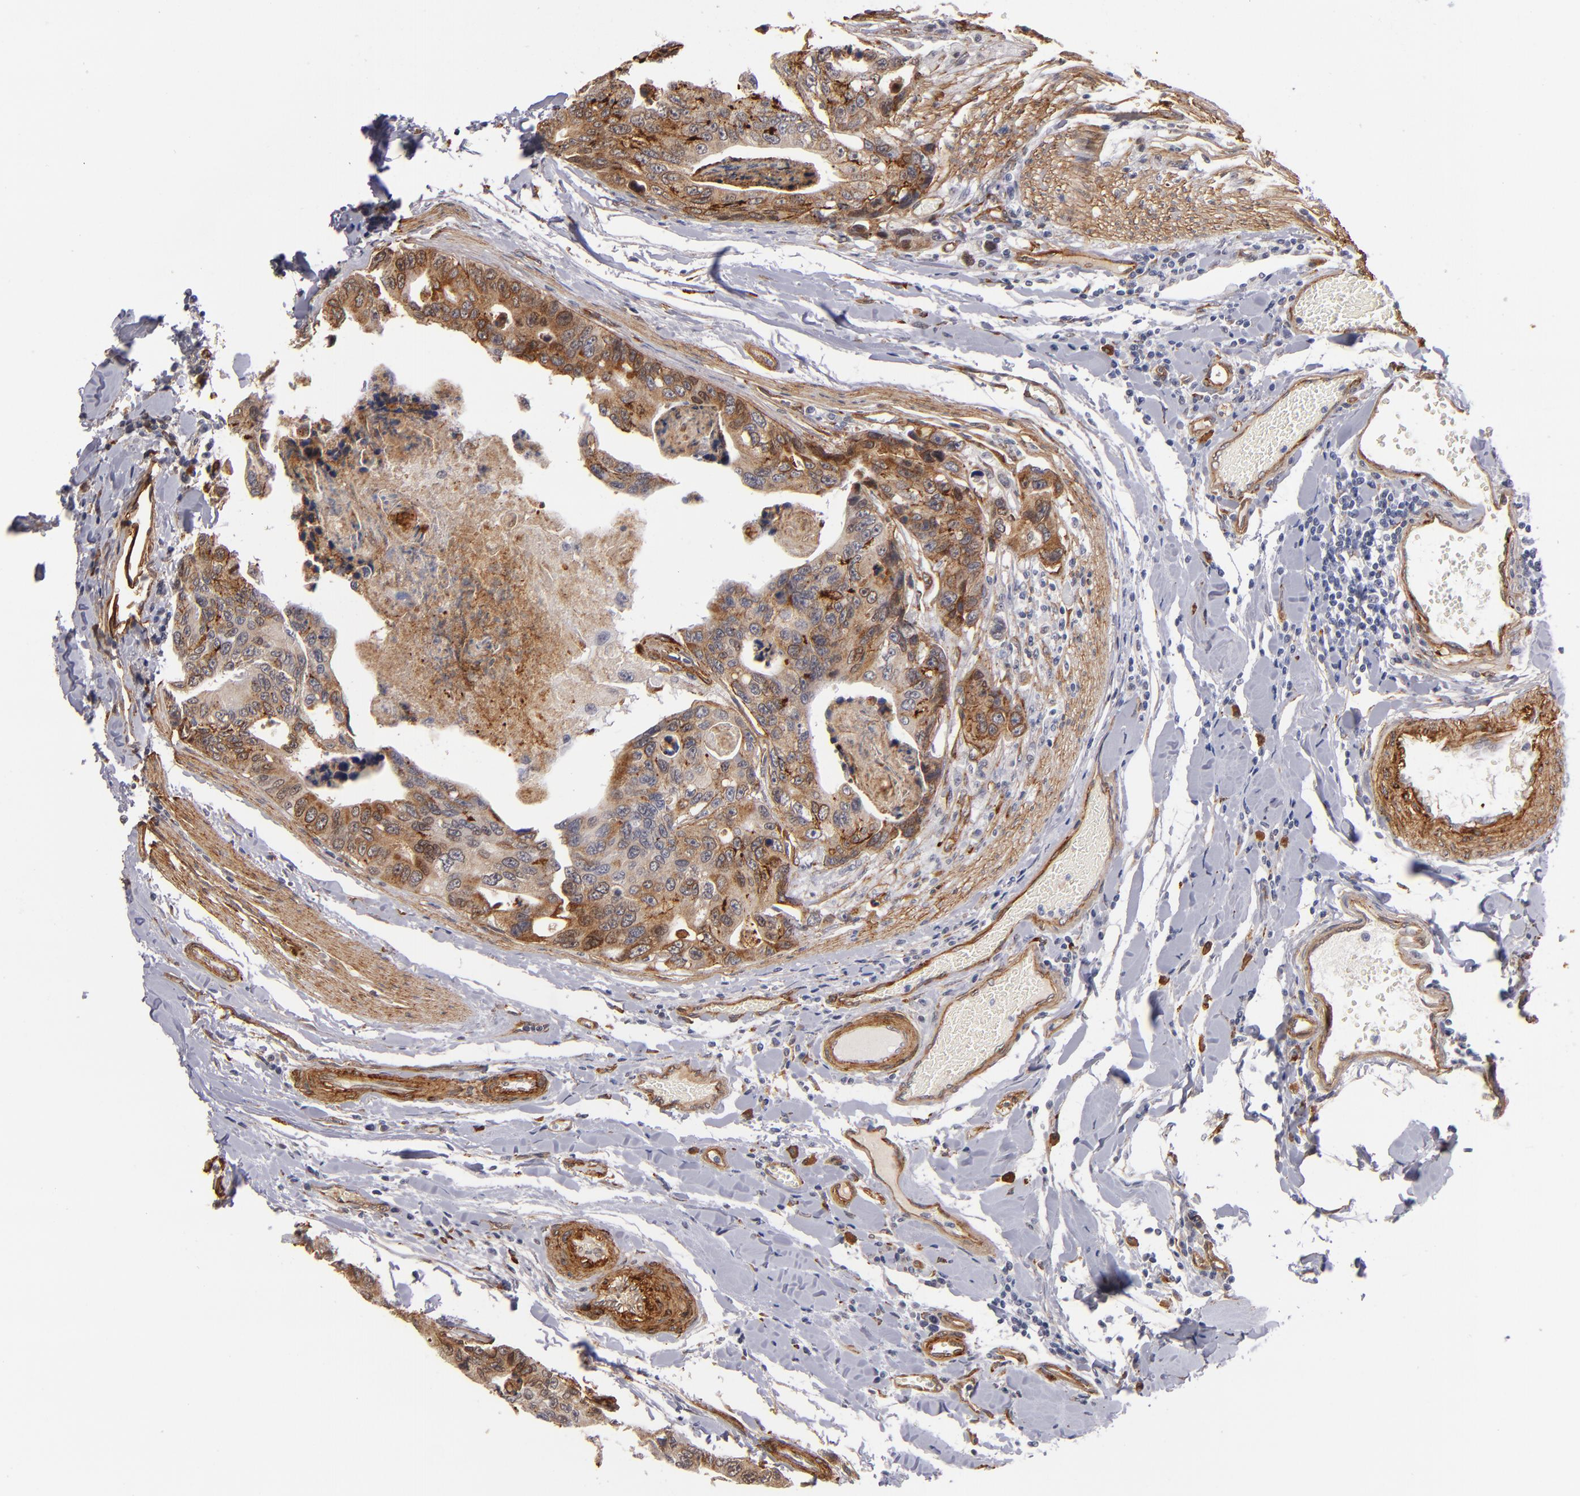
{"staining": {"intensity": "moderate", "quantity": ">75%", "location": "cytoplasmic/membranous"}, "tissue": "colorectal cancer", "cell_type": "Tumor cells", "image_type": "cancer", "snomed": [{"axis": "morphology", "description": "Adenocarcinoma, NOS"}, {"axis": "topography", "description": "Colon"}], "caption": "Colorectal cancer was stained to show a protein in brown. There is medium levels of moderate cytoplasmic/membranous positivity in about >75% of tumor cells.", "gene": "LAMC1", "patient": {"sex": "female", "age": 86}}